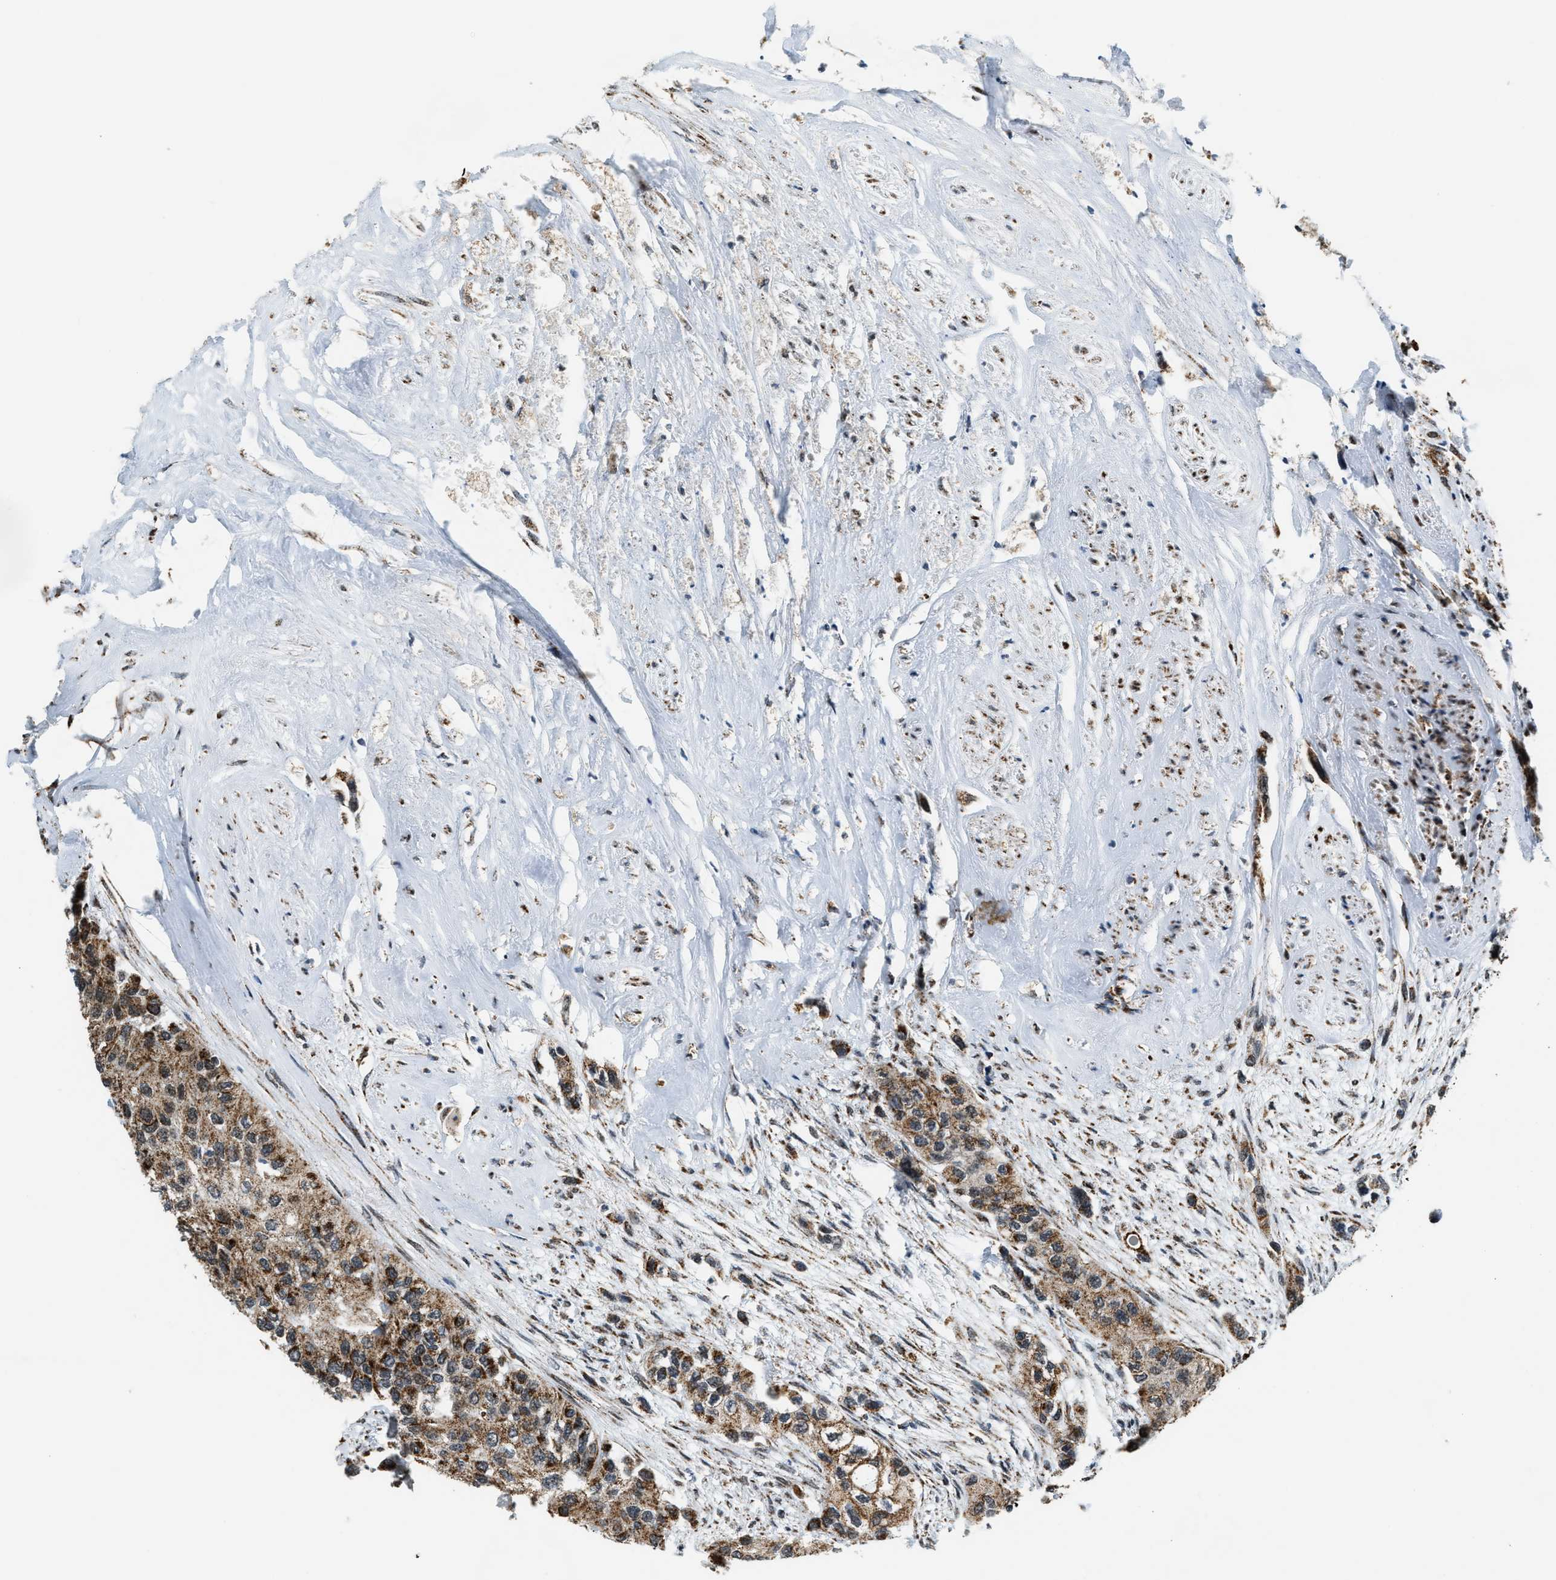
{"staining": {"intensity": "moderate", "quantity": ">75%", "location": "cytoplasmic/membranous"}, "tissue": "urothelial cancer", "cell_type": "Tumor cells", "image_type": "cancer", "snomed": [{"axis": "morphology", "description": "Urothelial carcinoma, High grade"}, {"axis": "topography", "description": "Urinary bladder"}], "caption": "Immunohistochemistry (IHC) (DAB (3,3'-diaminobenzidine)) staining of urothelial carcinoma (high-grade) shows moderate cytoplasmic/membranous protein staining in about >75% of tumor cells. (DAB IHC, brown staining for protein, blue staining for nuclei).", "gene": "HIBADH", "patient": {"sex": "female", "age": 56}}